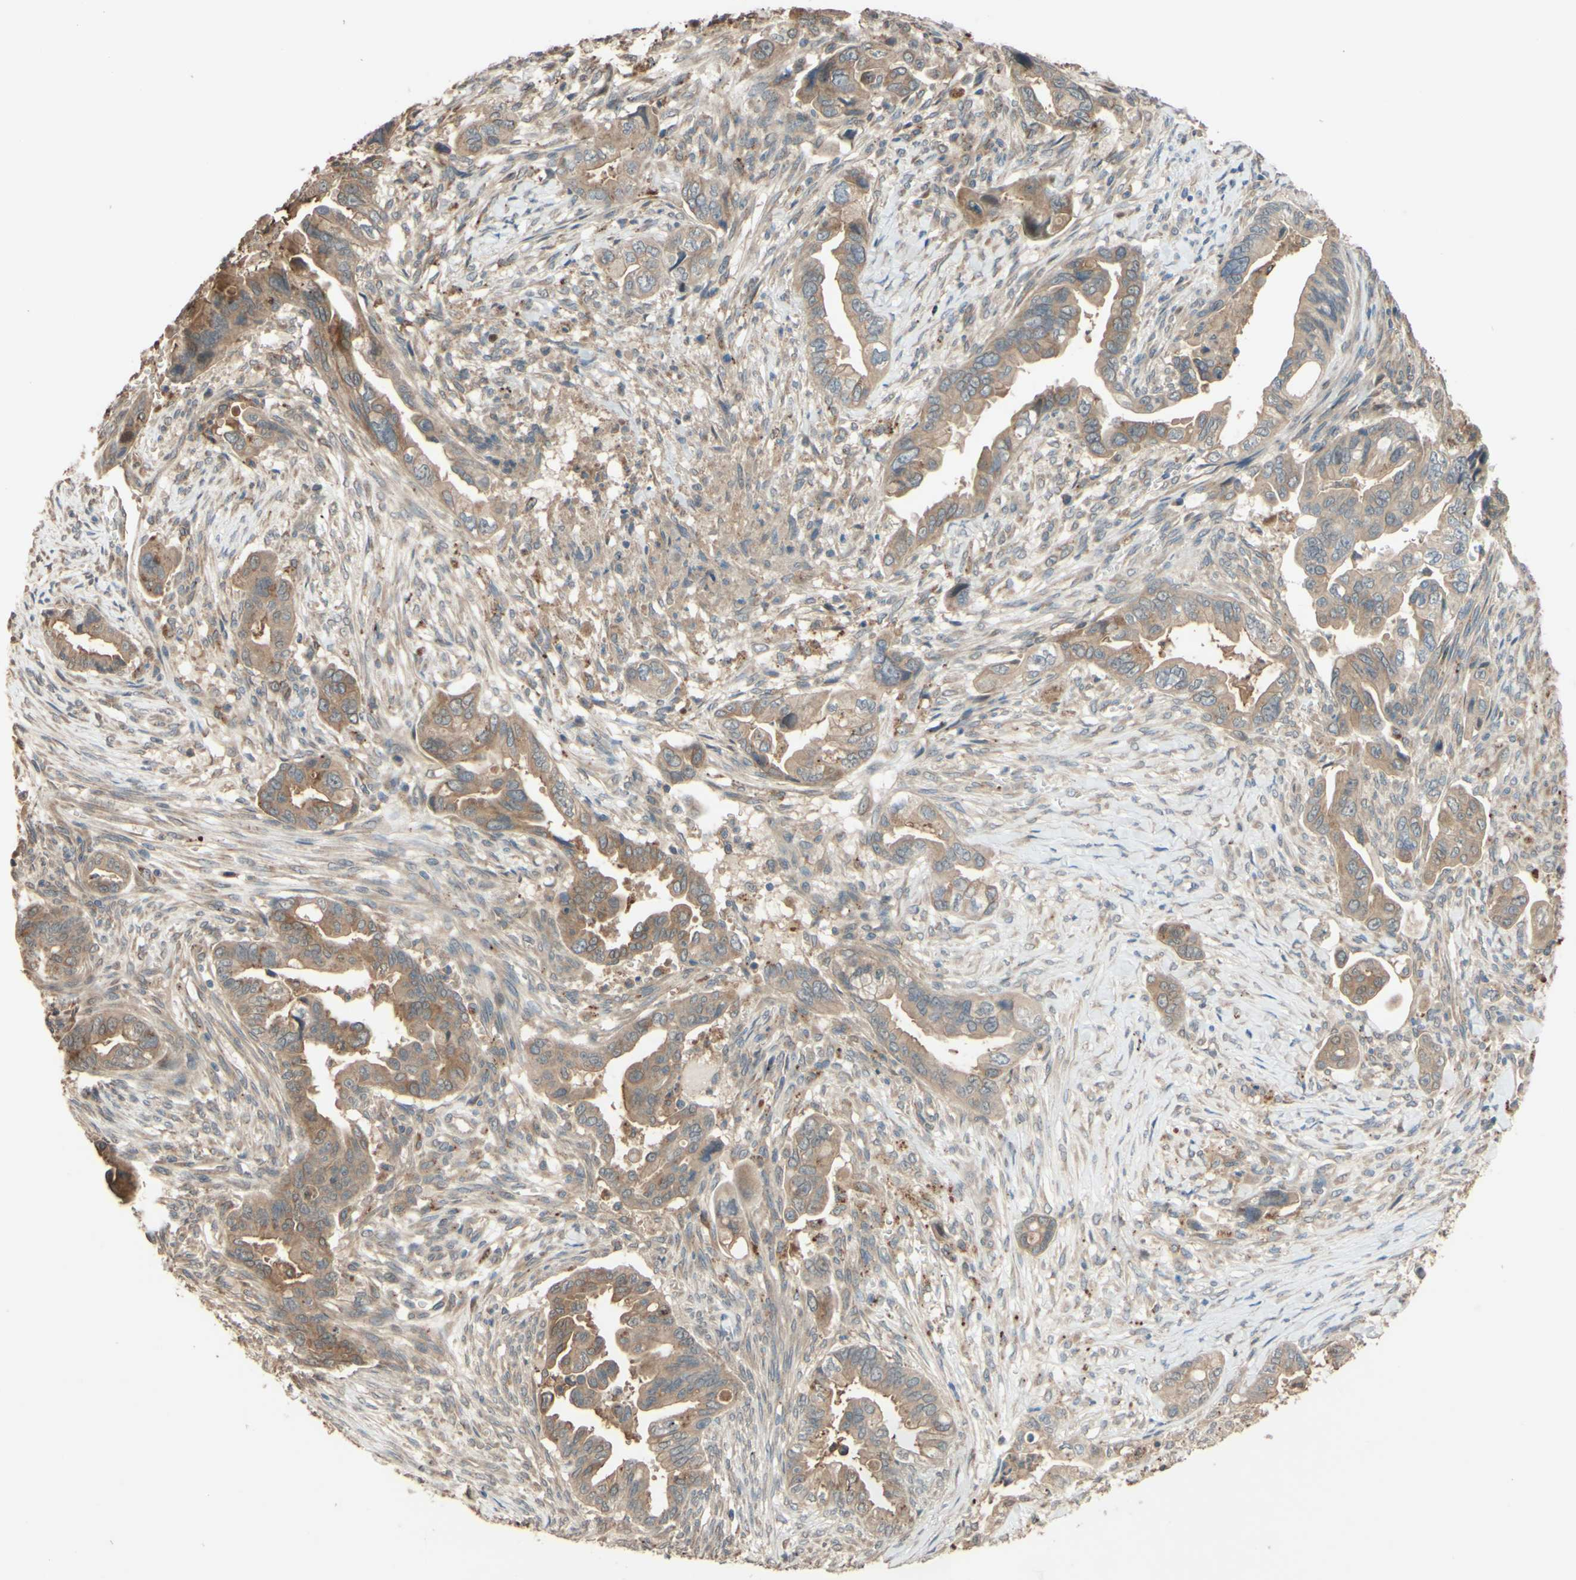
{"staining": {"intensity": "weak", "quantity": ">75%", "location": "cytoplasmic/membranous"}, "tissue": "pancreatic cancer", "cell_type": "Tumor cells", "image_type": "cancer", "snomed": [{"axis": "morphology", "description": "Adenocarcinoma, NOS"}, {"axis": "topography", "description": "Pancreas"}], "caption": "A photomicrograph of human pancreatic cancer (adenocarcinoma) stained for a protein demonstrates weak cytoplasmic/membranous brown staining in tumor cells.", "gene": "SMIM19", "patient": {"sex": "male", "age": 70}}